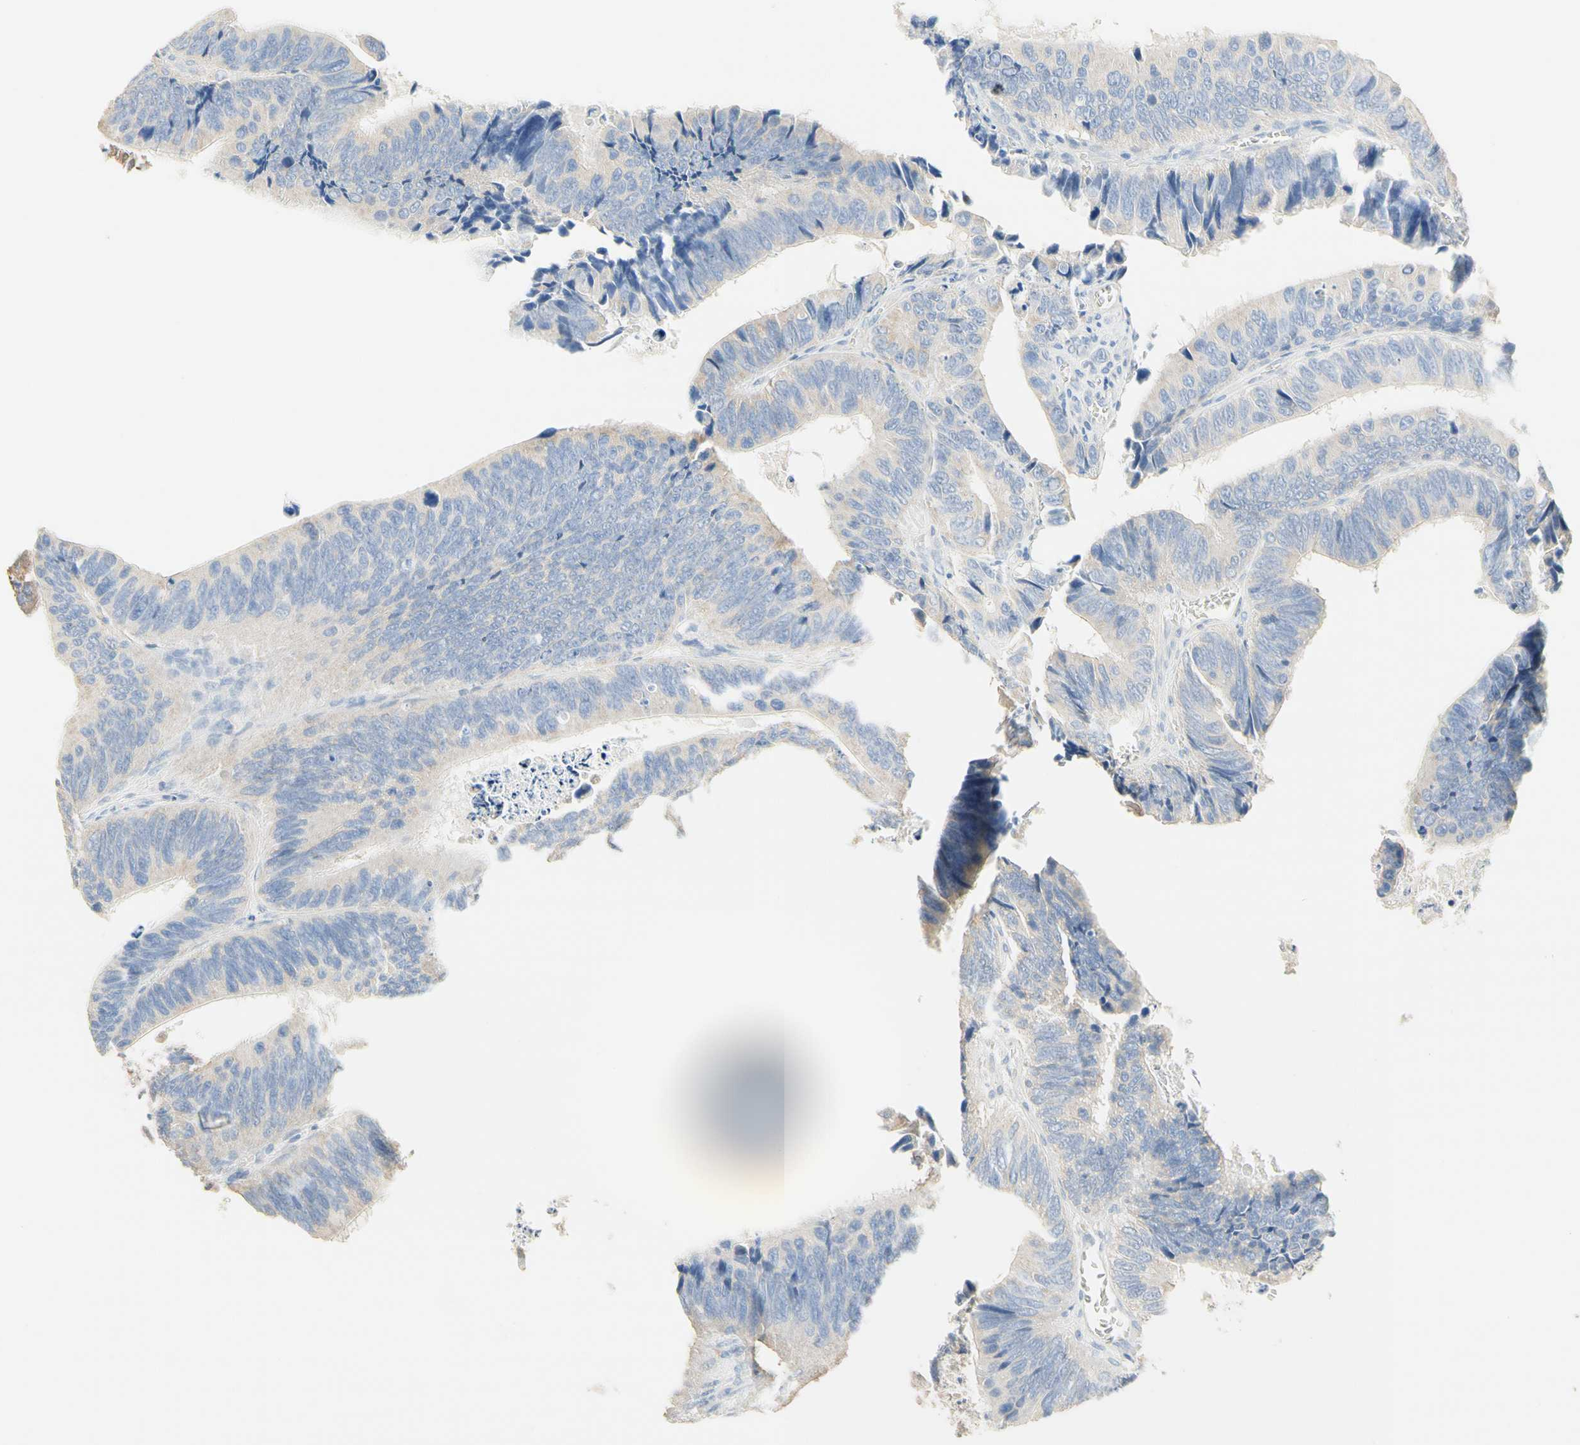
{"staining": {"intensity": "weak", "quantity": "25%-75%", "location": "cytoplasmic/membranous"}, "tissue": "colorectal cancer", "cell_type": "Tumor cells", "image_type": "cancer", "snomed": [{"axis": "morphology", "description": "Adenocarcinoma, NOS"}, {"axis": "topography", "description": "Colon"}], "caption": "Human colorectal cancer stained for a protein (brown) reveals weak cytoplasmic/membranous positive staining in about 25%-75% of tumor cells.", "gene": "NECTIN4", "patient": {"sex": "male", "age": 72}}